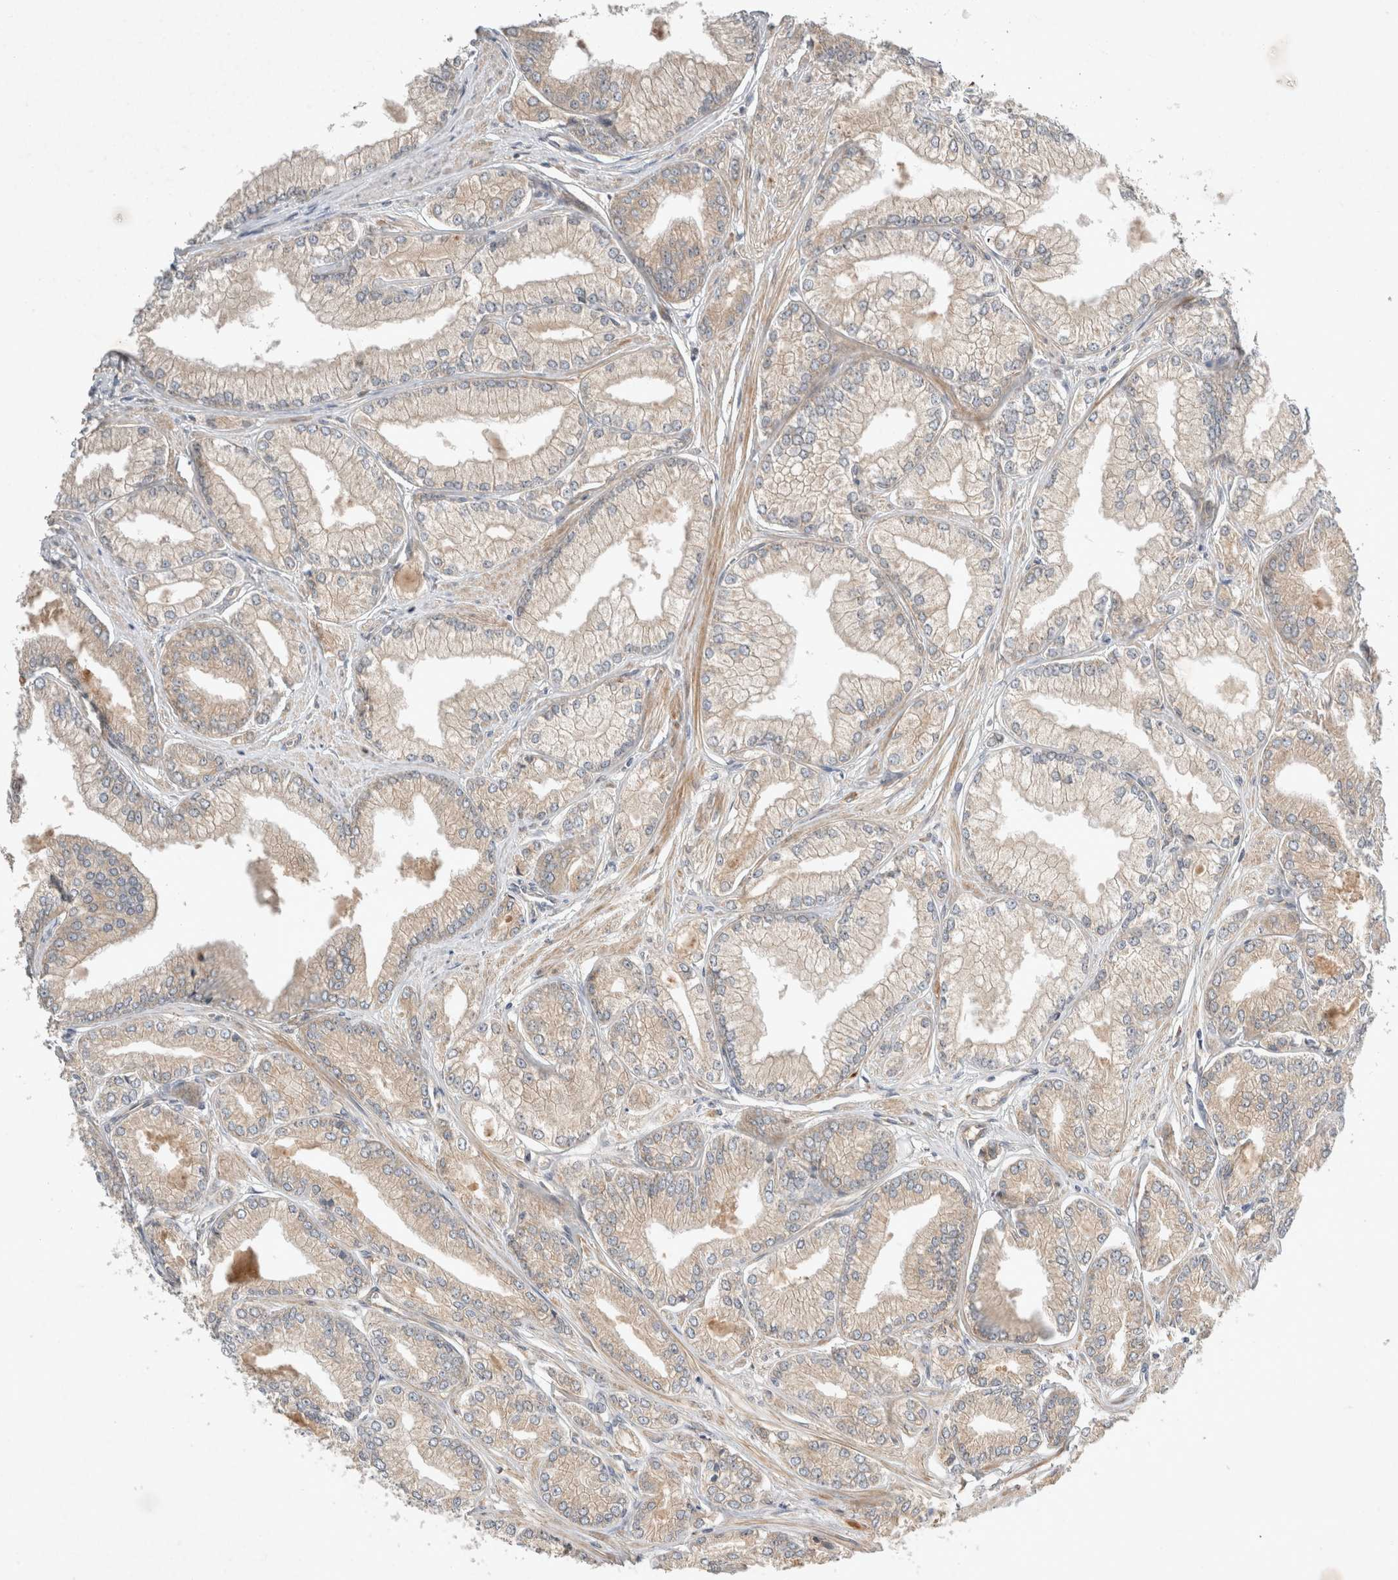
{"staining": {"intensity": "weak", "quantity": "25%-75%", "location": "cytoplasmic/membranous"}, "tissue": "prostate cancer", "cell_type": "Tumor cells", "image_type": "cancer", "snomed": [{"axis": "morphology", "description": "Adenocarcinoma, Low grade"}, {"axis": "topography", "description": "Prostate"}], "caption": "Brown immunohistochemical staining in human prostate cancer (low-grade adenocarcinoma) demonstrates weak cytoplasmic/membranous staining in approximately 25%-75% of tumor cells. The staining is performed using DAB brown chromogen to label protein expression. The nuclei are counter-stained blue using hematoxylin.", "gene": "ARMC9", "patient": {"sex": "male", "age": 52}}